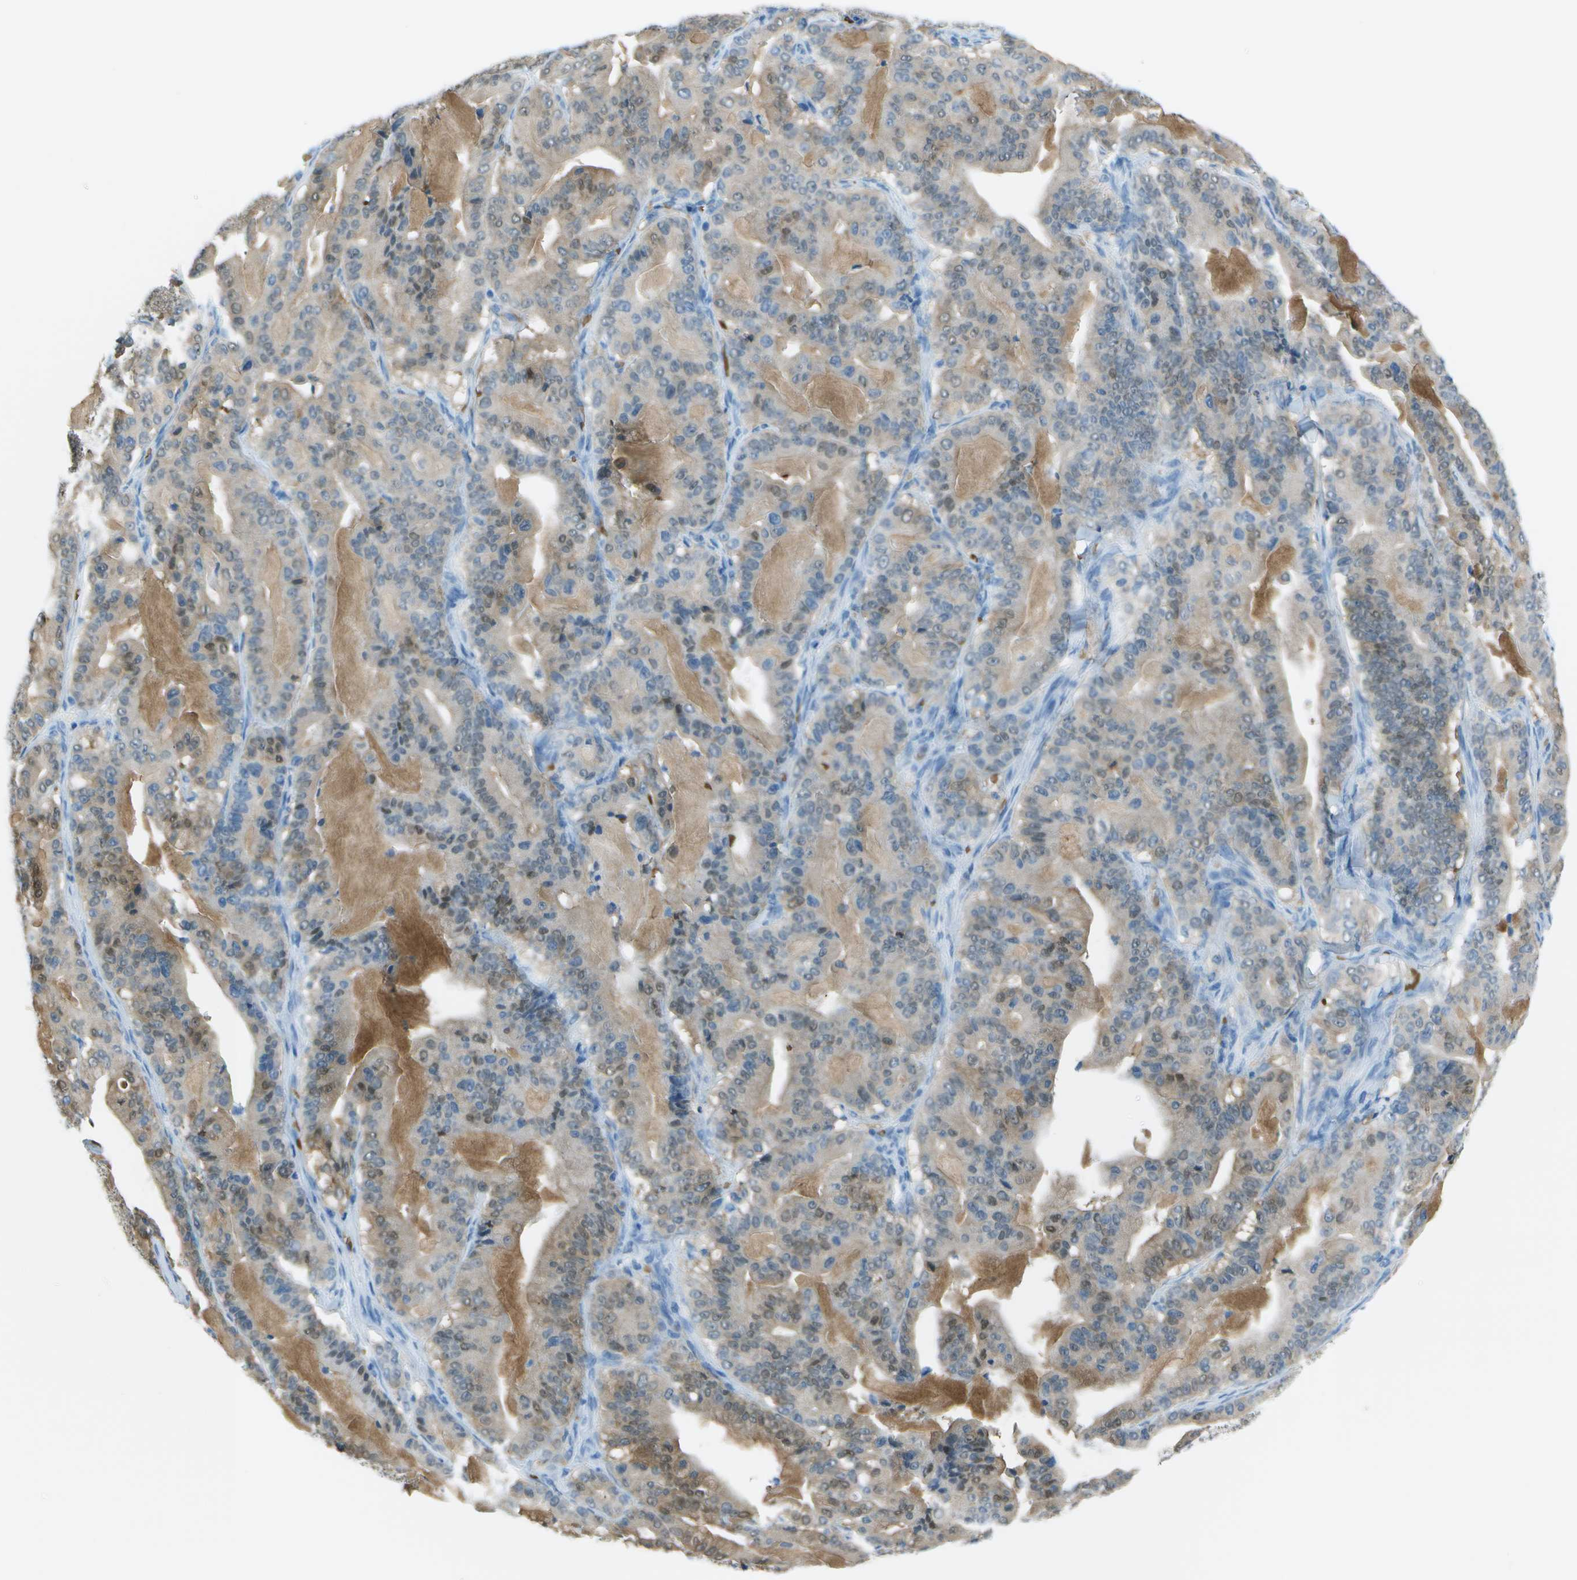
{"staining": {"intensity": "weak", "quantity": "25%-75%", "location": "cytoplasmic/membranous,nuclear"}, "tissue": "pancreatic cancer", "cell_type": "Tumor cells", "image_type": "cancer", "snomed": [{"axis": "morphology", "description": "Adenocarcinoma, NOS"}, {"axis": "topography", "description": "Pancreas"}], "caption": "This photomicrograph reveals pancreatic cancer stained with immunohistochemistry (IHC) to label a protein in brown. The cytoplasmic/membranous and nuclear of tumor cells show weak positivity for the protein. Nuclei are counter-stained blue.", "gene": "ASL", "patient": {"sex": "male", "age": 63}}